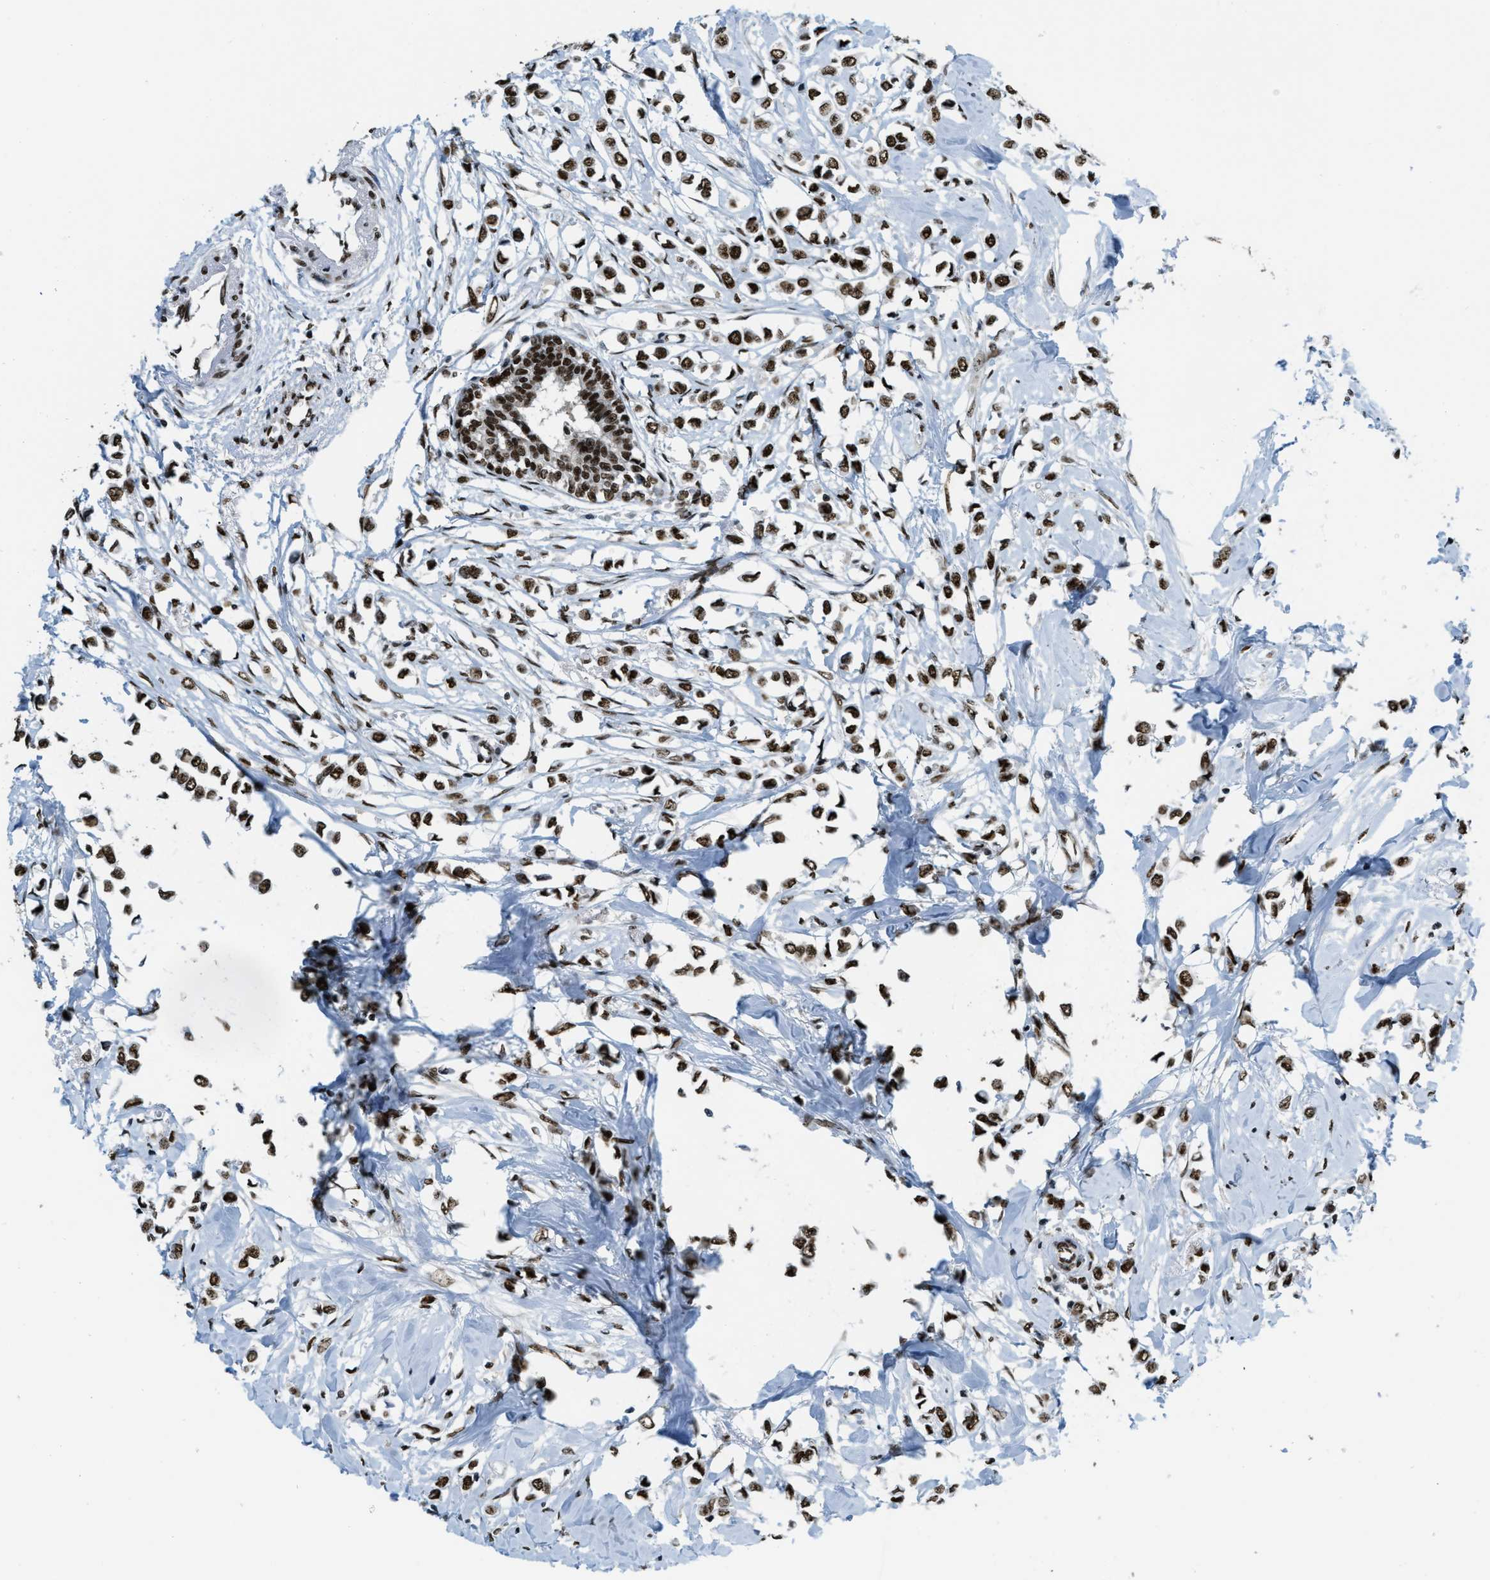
{"staining": {"intensity": "moderate", "quantity": ">75%", "location": "nuclear"}, "tissue": "breast cancer", "cell_type": "Tumor cells", "image_type": "cancer", "snomed": [{"axis": "morphology", "description": "Lobular carcinoma"}, {"axis": "topography", "description": "Breast"}], "caption": "About >75% of tumor cells in breast cancer (lobular carcinoma) show moderate nuclear protein staining as visualized by brown immunohistochemical staining.", "gene": "NUMA1", "patient": {"sex": "female", "age": 51}}